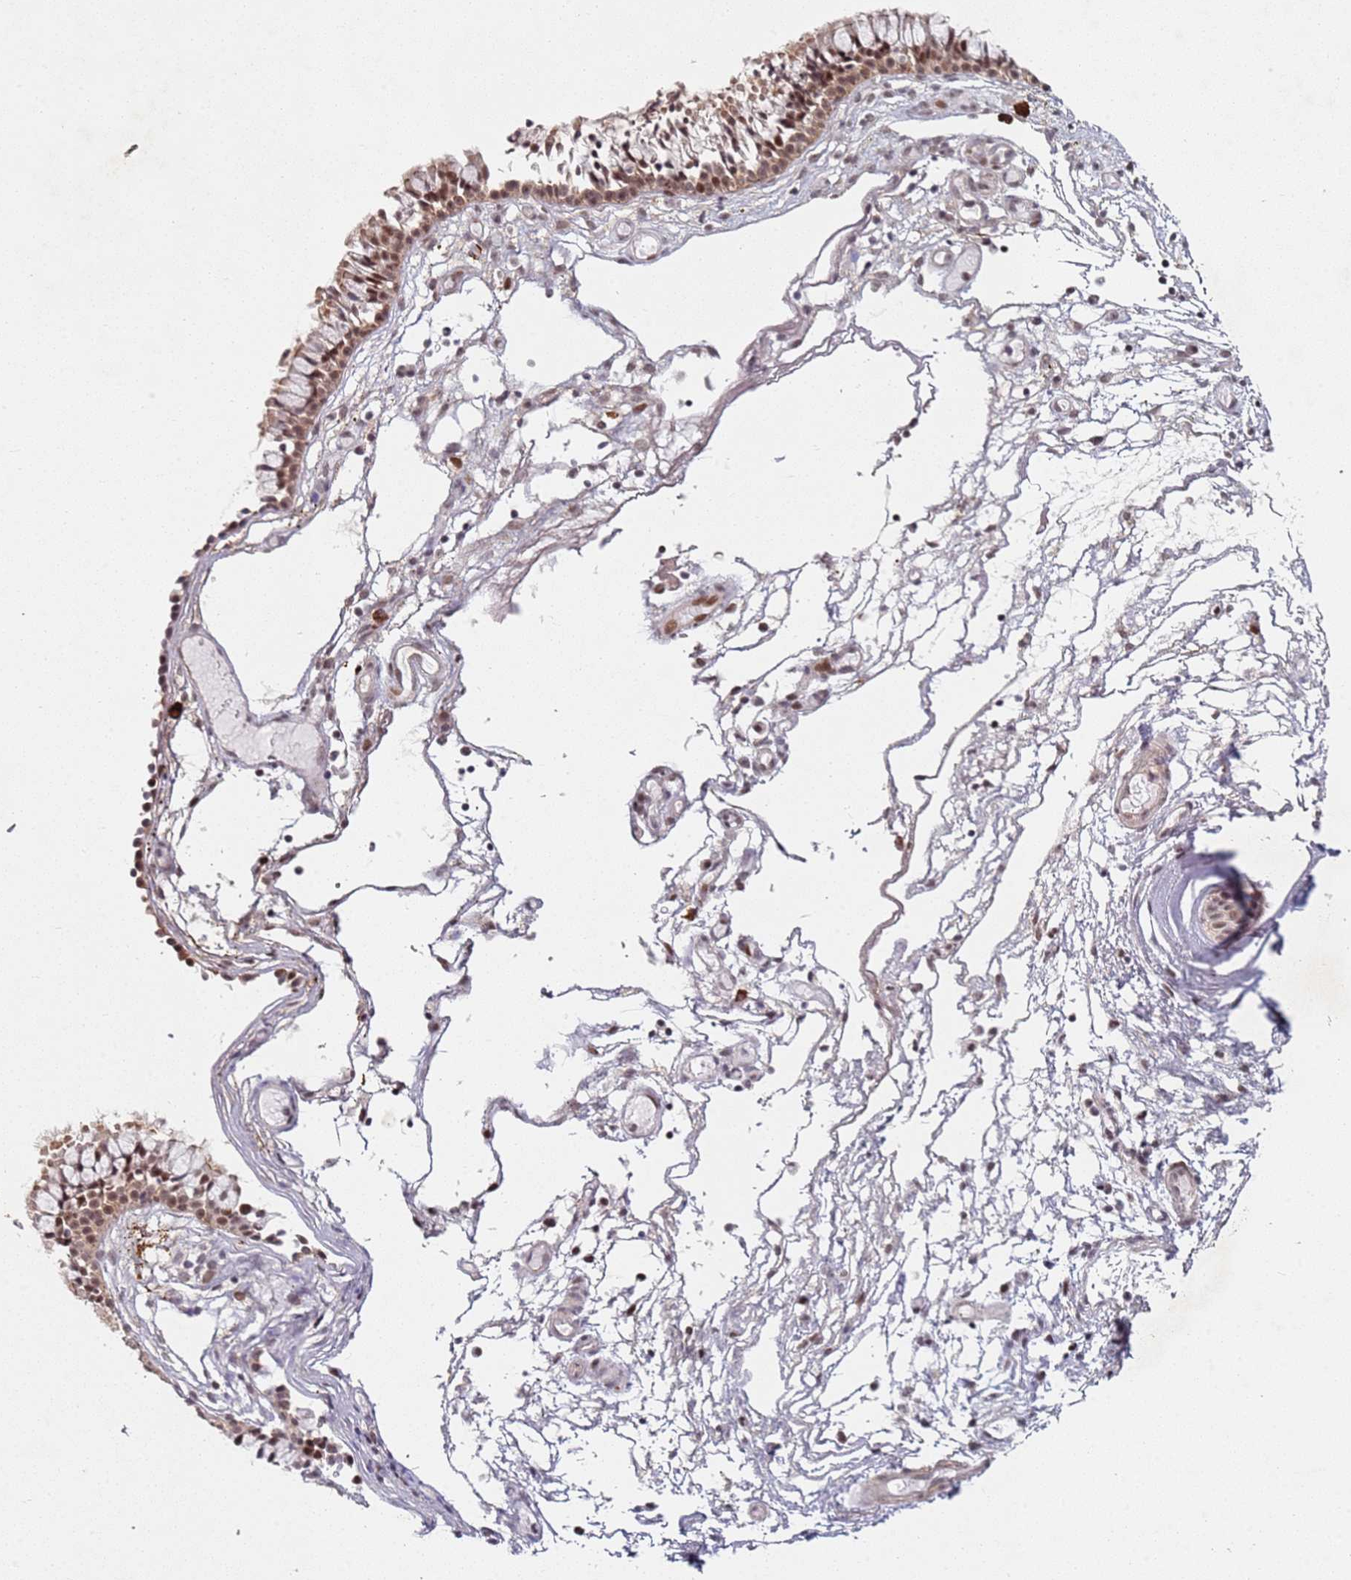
{"staining": {"intensity": "moderate", "quantity": ">75%", "location": "cytoplasmic/membranous,nuclear"}, "tissue": "nasopharynx", "cell_type": "Respiratory epithelial cells", "image_type": "normal", "snomed": [{"axis": "morphology", "description": "Normal tissue, NOS"}, {"axis": "topography", "description": "Nasopharynx"}], "caption": "Moderate cytoplasmic/membranous,nuclear staining is seen in approximately >75% of respiratory epithelial cells in unremarkable nasopharynx.", "gene": "ATF6B", "patient": {"sex": "male", "age": 82}}